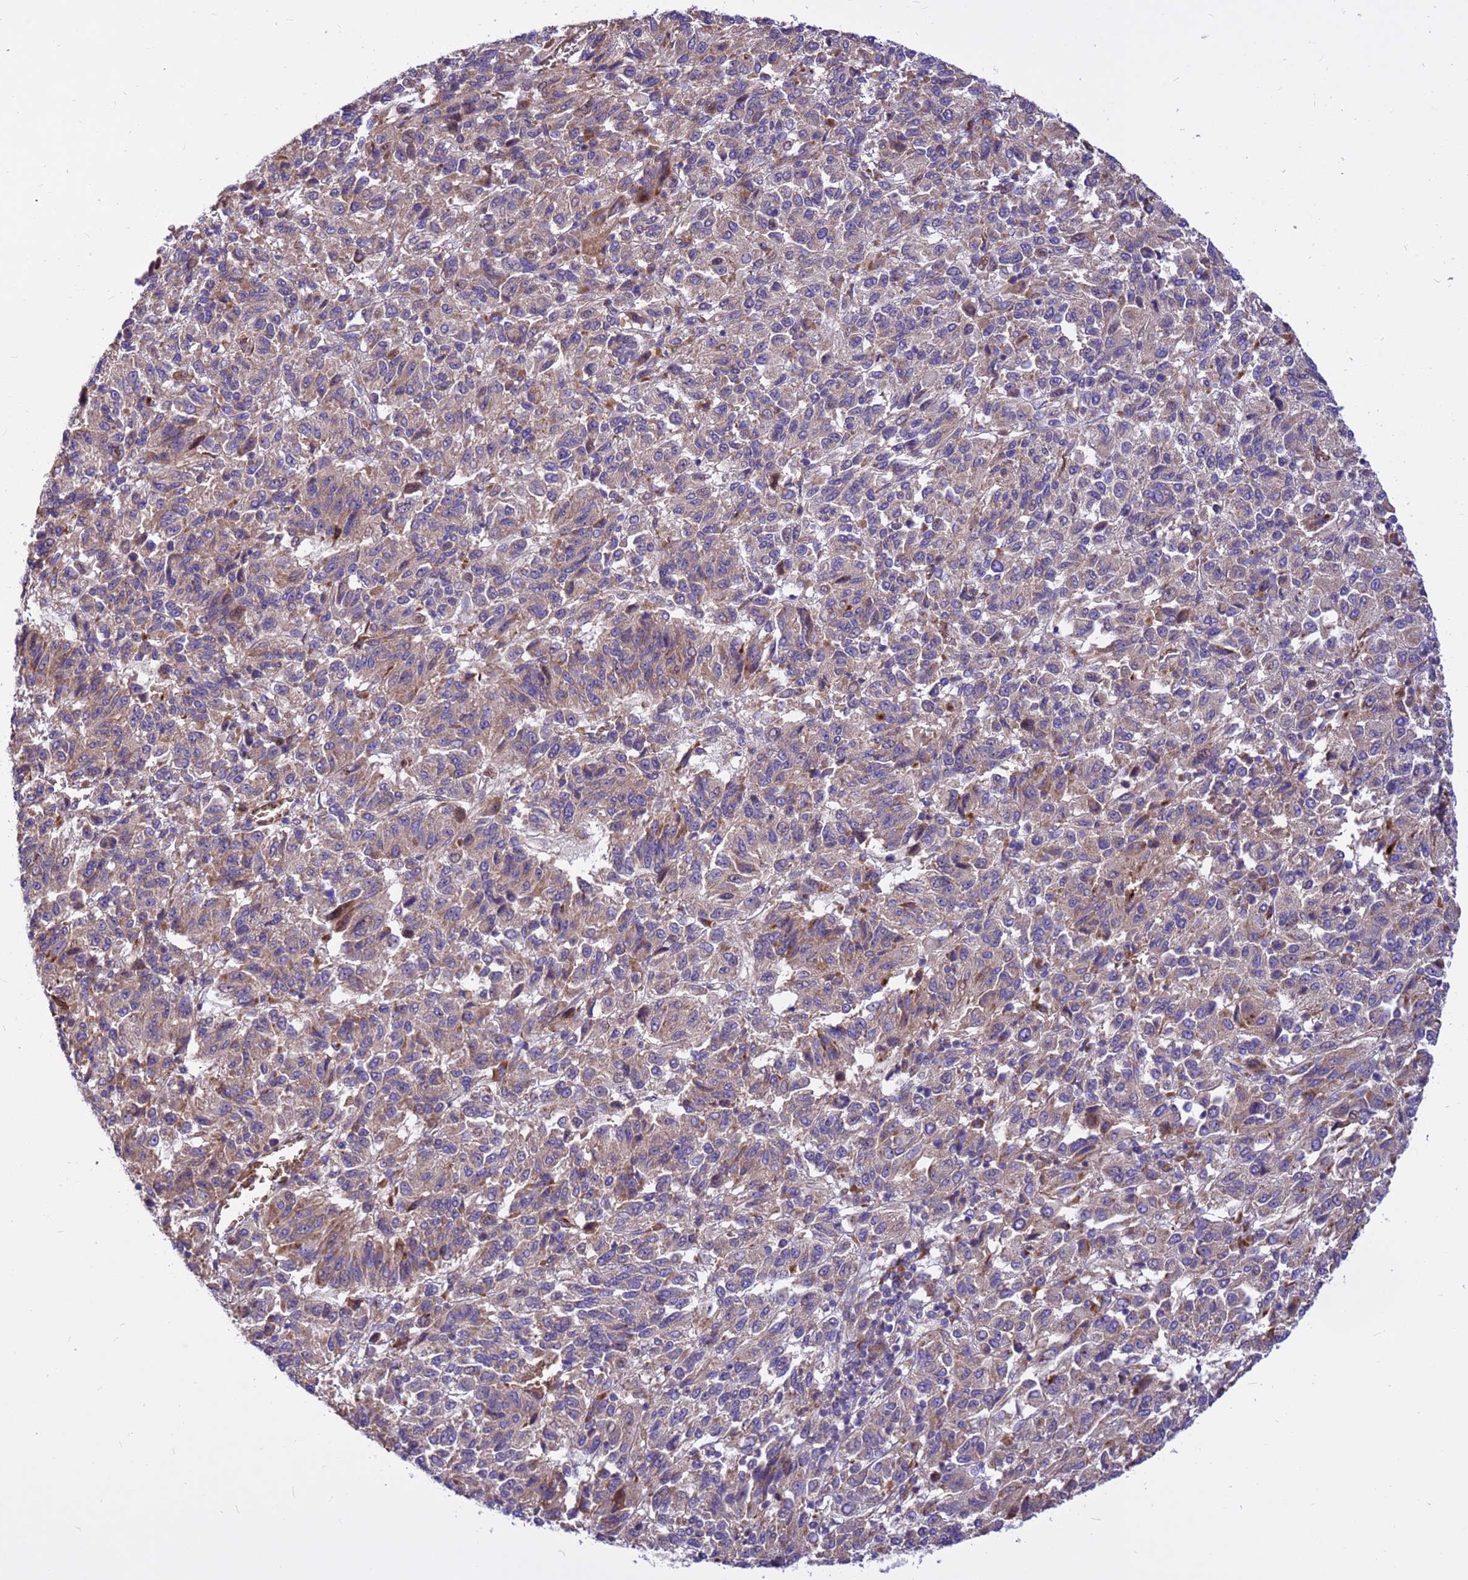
{"staining": {"intensity": "weak", "quantity": "25%-75%", "location": "cytoplasmic/membranous"}, "tissue": "melanoma", "cell_type": "Tumor cells", "image_type": "cancer", "snomed": [{"axis": "morphology", "description": "Malignant melanoma, Metastatic site"}, {"axis": "topography", "description": "Lung"}], "caption": "Immunohistochemistry (IHC) photomicrograph of melanoma stained for a protein (brown), which demonstrates low levels of weak cytoplasmic/membranous staining in approximately 25%-75% of tumor cells.", "gene": "ZNF669", "patient": {"sex": "male", "age": 64}}